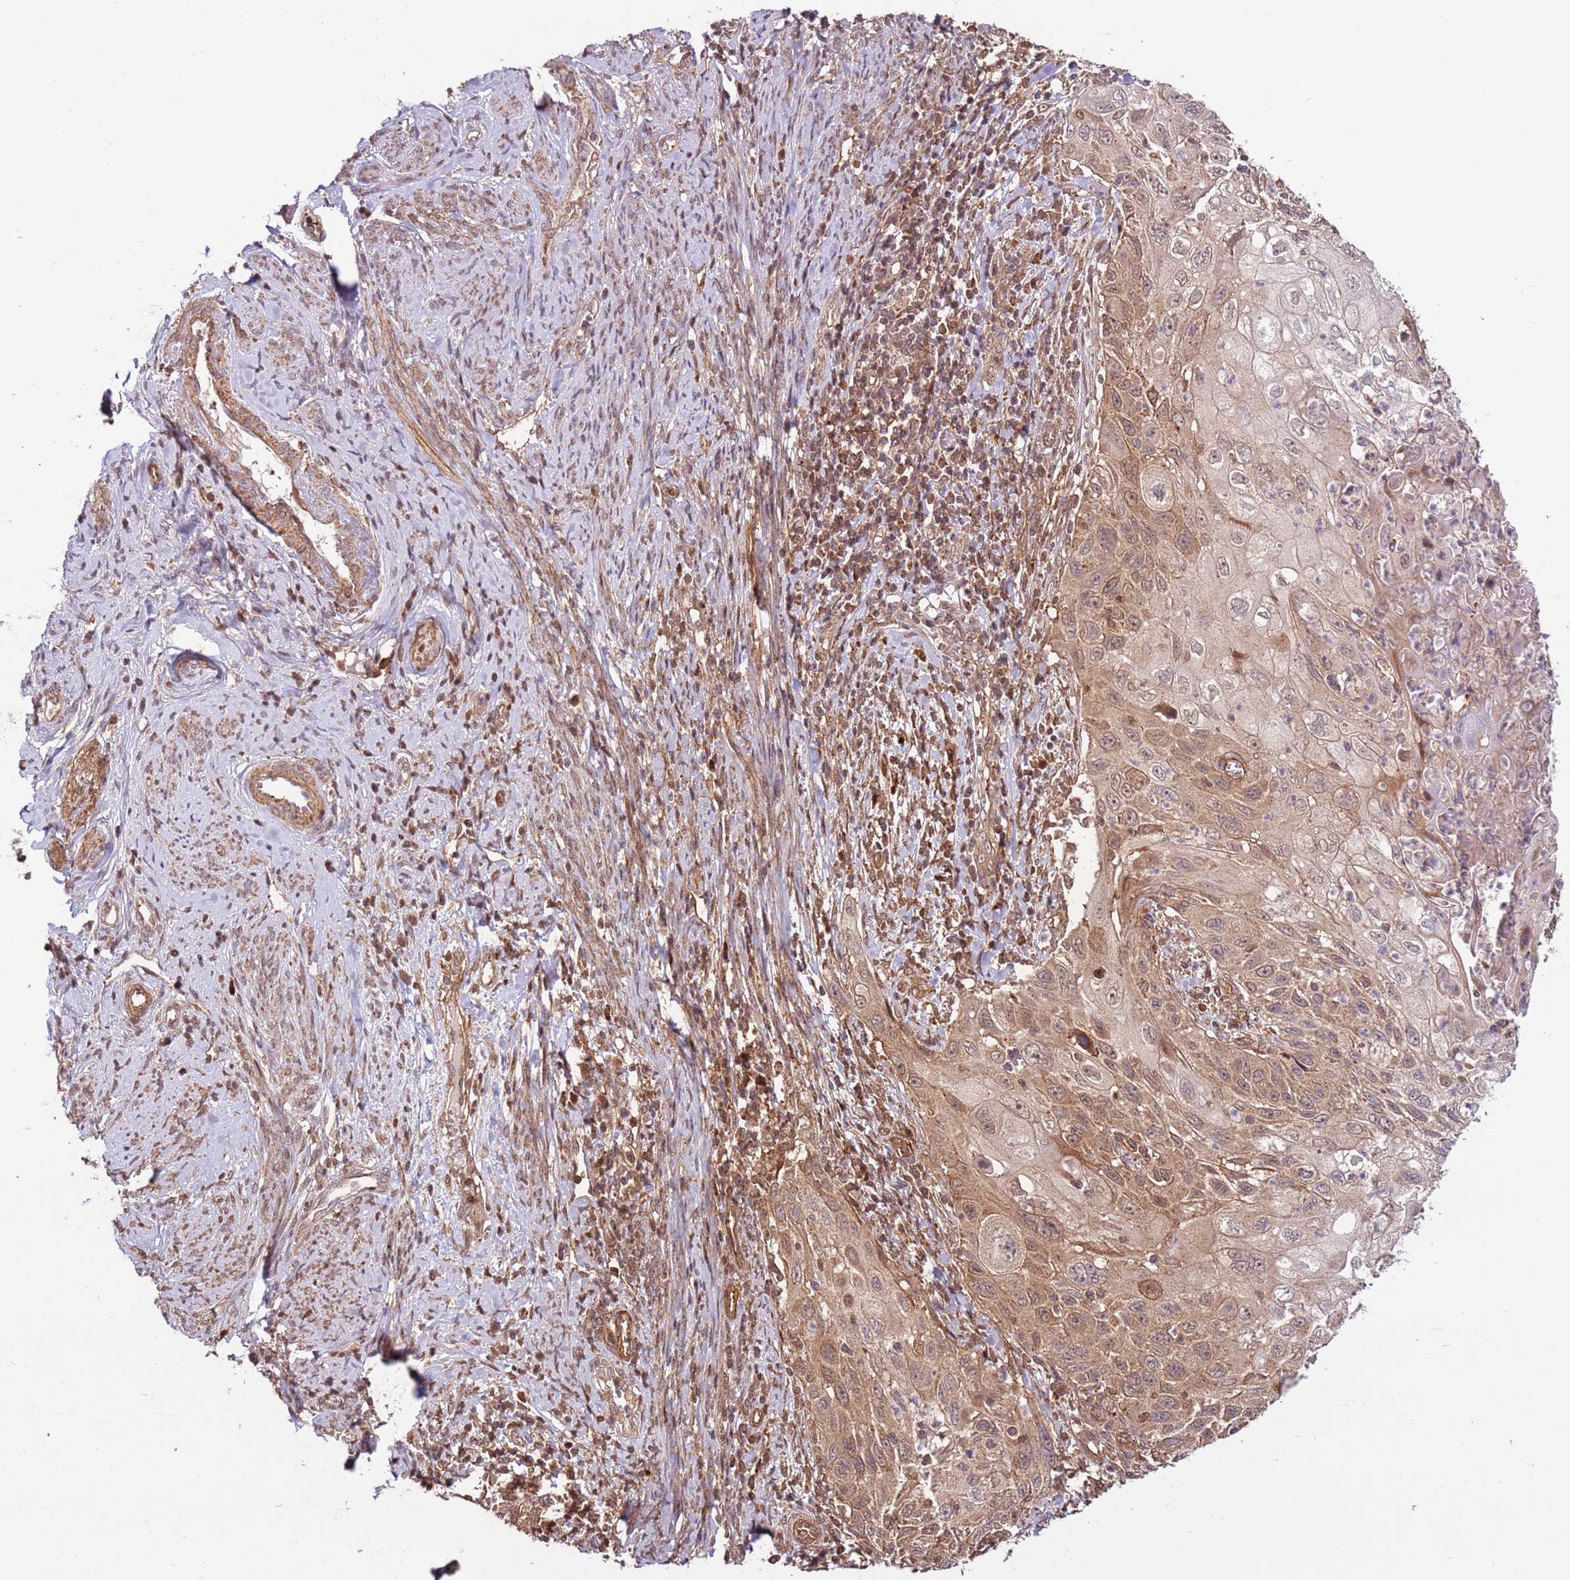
{"staining": {"intensity": "moderate", "quantity": "25%-75%", "location": "cytoplasmic/membranous,nuclear"}, "tissue": "cervical cancer", "cell_type": "Tumor cells", "image_type": "cancer", "snomed": [{"axis": "morphology", "description": "Squamous cell carcinoma, NOS"}, {"axis": "topography", "description": "Cervix"}], "caption": "A brown stain shows moderate cytoplasmic/membranous and nuclear staining of a protein in squamous cell carcinoma (cervical) tumor cells.", "gene": "CCDC112", "patient": {"sex": "female", "age": 70}}